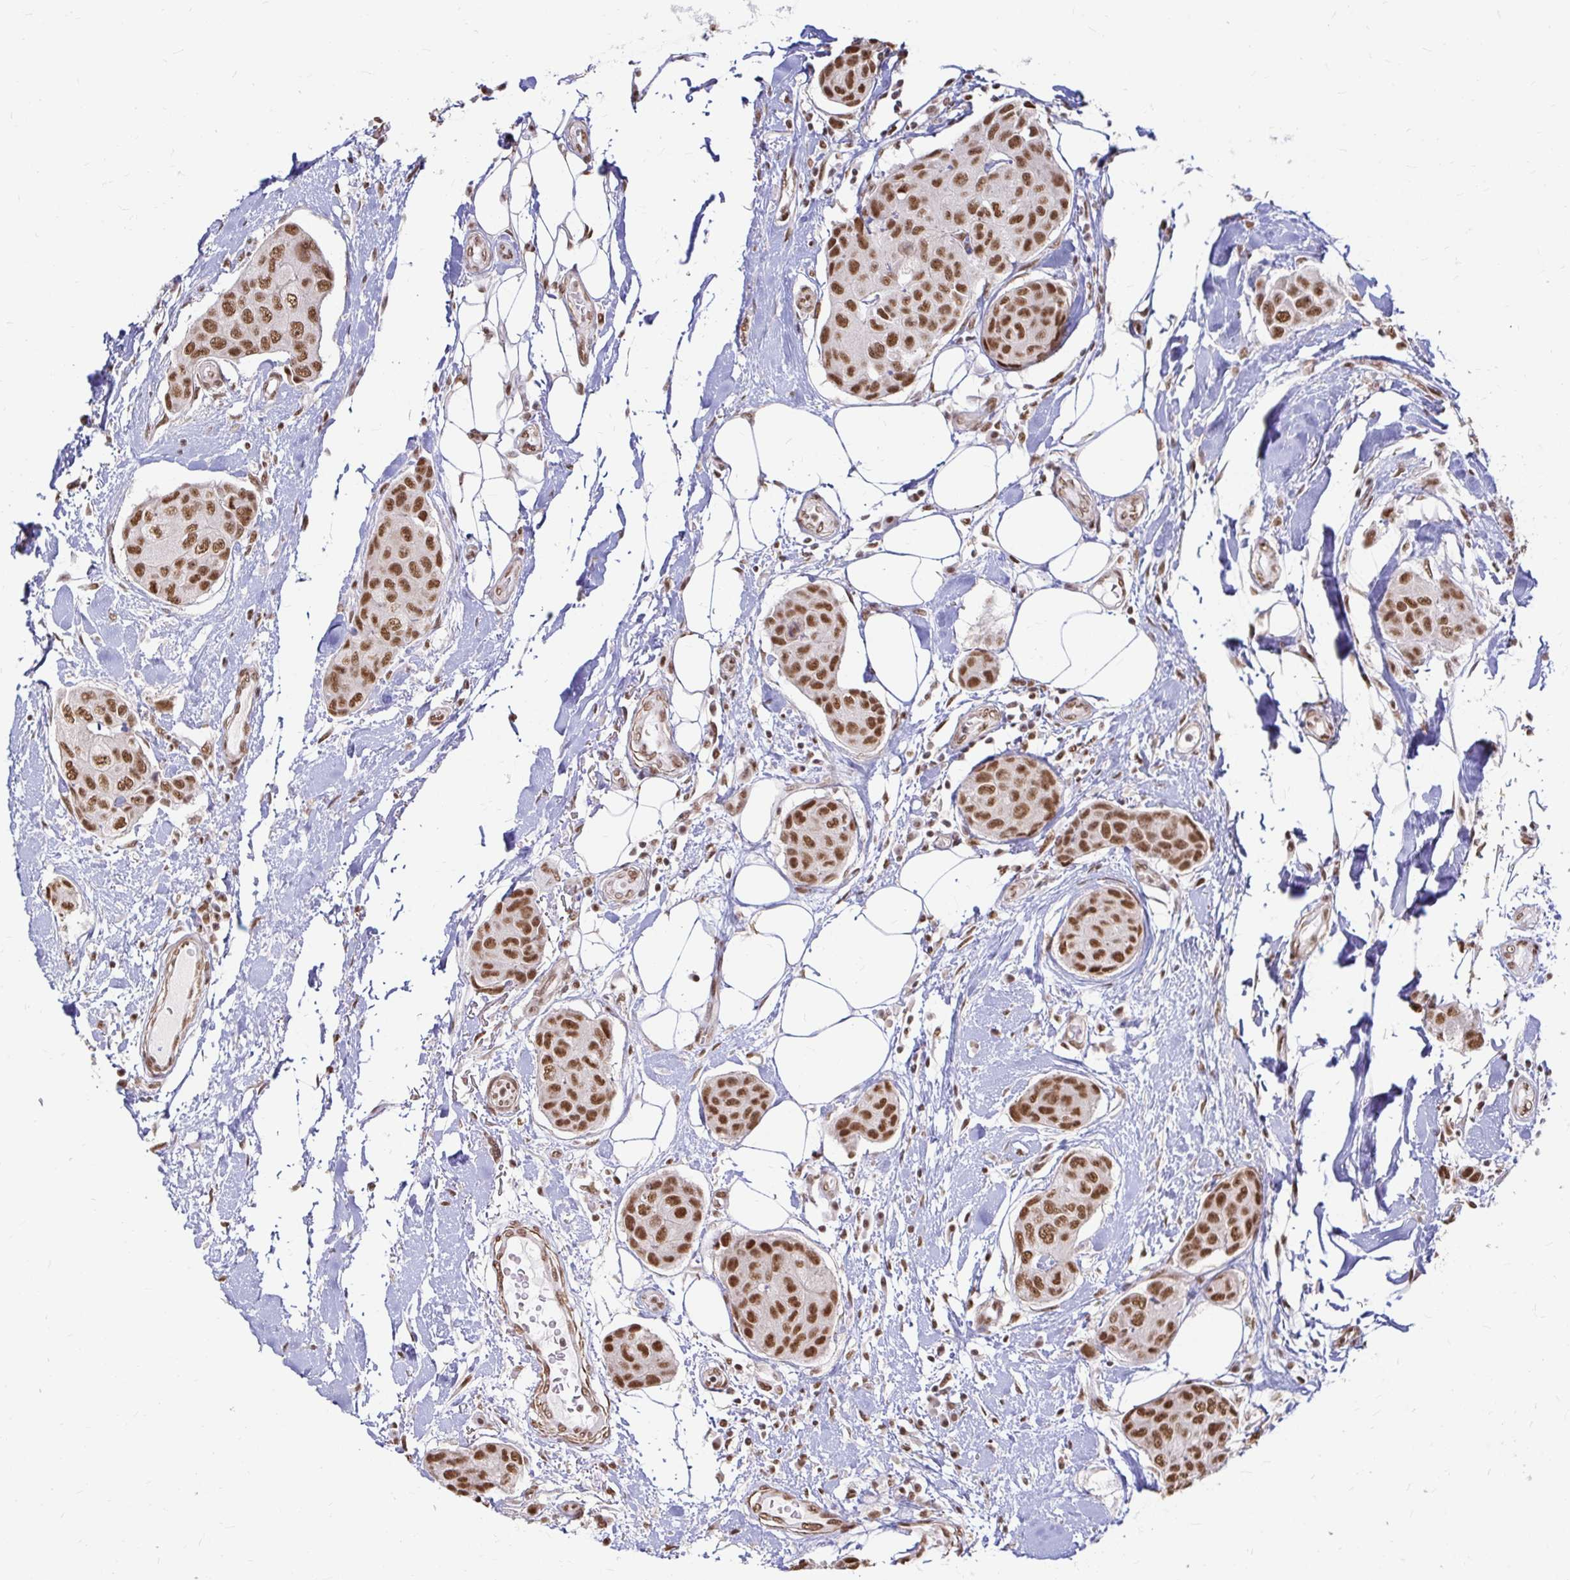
{"staining": {"intensity": "strong", "quantity": ">75%", "location": "nuclear"}, "tissue": "breast cancer", "cell_type": "Tumor cells", "image_type": "cancer", "snomed": [{"axis": "morphology", "description": "Duct carcinoma"}, {"axis": "topography", "description": "Breast"}, {"axis": "topography", "description": "Lymph node"}], "caption": "There is high levels of strong nuclear positivity in tumor cells of invasive ductal carcinoma (breast), as demonstrated by immunohistochemical staining (brown color).", "gene": "HNRNPU", "patient": {"sex": "female", "age": 80}}